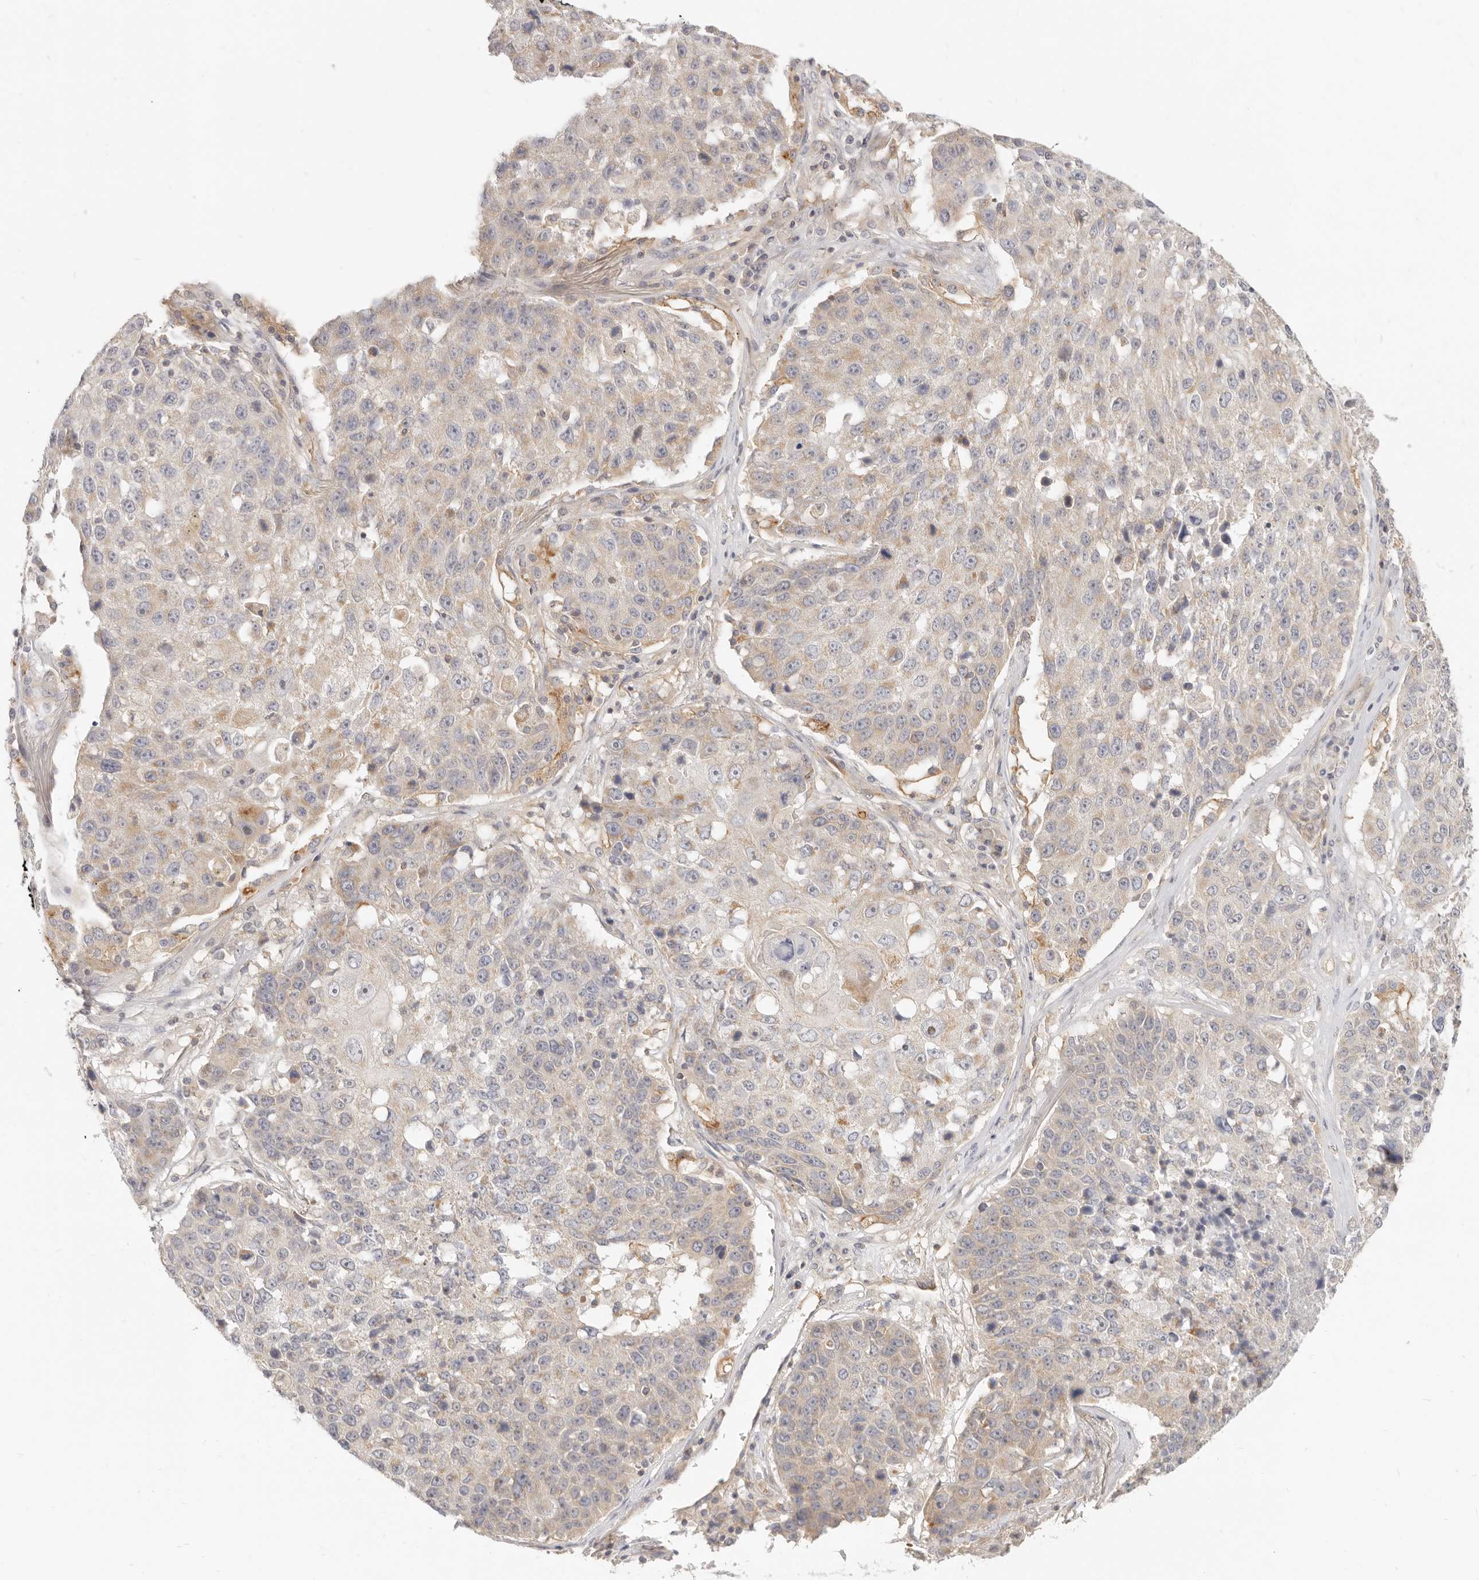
{"staining": {"intensity": "weak", "quantity": "<25%", "location": "cytoplasmic/membranous"}, "tissue": "lung cancer", "cell_type": "Tumor cells", "image_type": "cancer", "snomed": [{"axis": "morphology", "description": "Squamous cell carcinoma, NOS"}, {"axis": "topography", "description": "Lung"}], "caption": "High magnification brightfield microscopy of lung cancer (squamous cell carcinoma) stained with DAB (3,3'-diaminobenzidine) (brown) and counterstained with hematoxylin (blue): tumor cells show no significant expression.", "gene": "LTB4R2", "patient": {"sex": "male", "age": 61}}